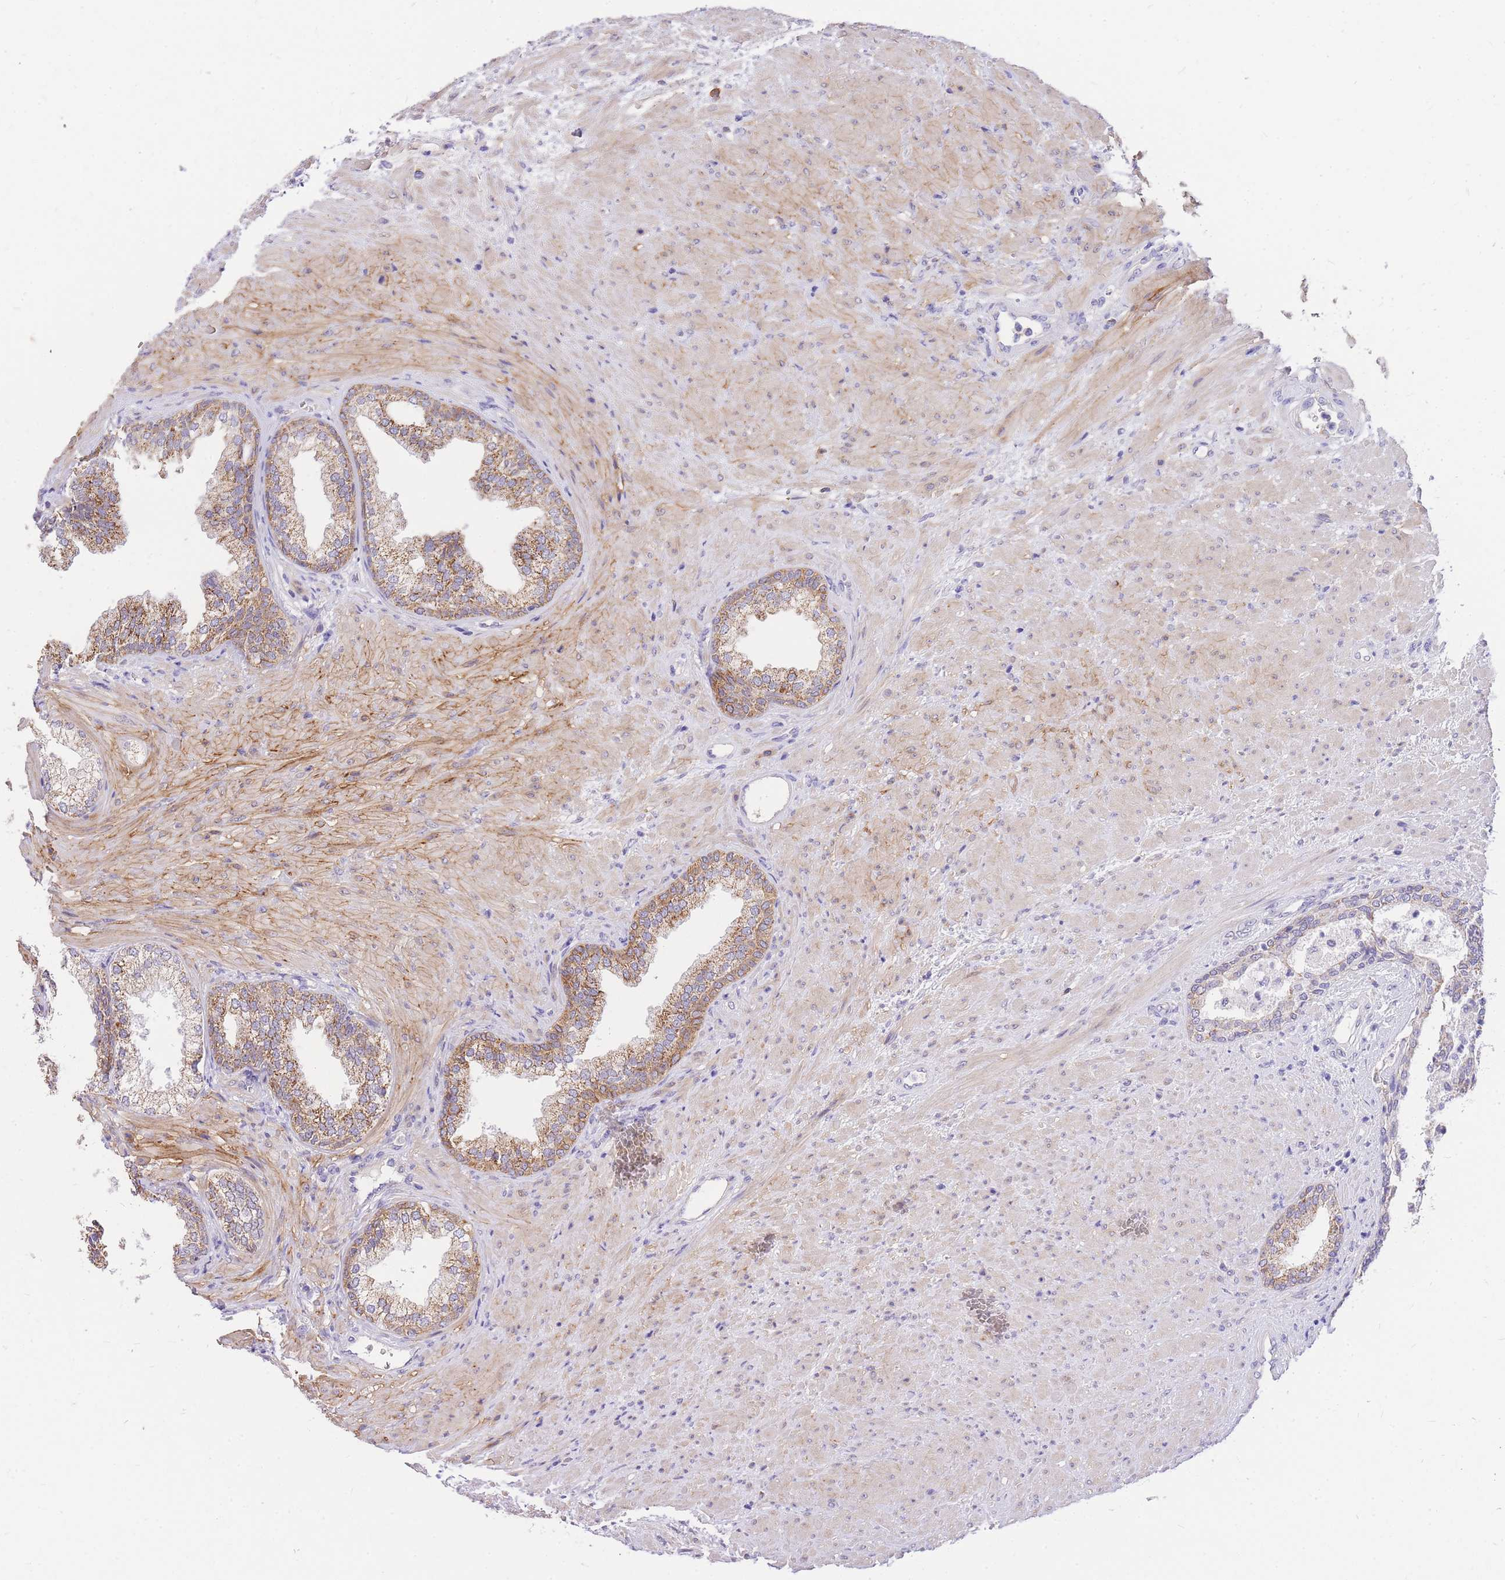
{"staining": {"intensity": "moderate", "quantity": ">75%", "location": "cytoplasmic/membranous"}, "tissue": "prostate", "cell_type": "Glandular cells", "image_type": "normal", "snomed": [{"axis": "morphology", "description": "Normal tissue, NOS"}, {"axis": "topography", "description": "Prostate"}], "caption": "This photomicrograph displays immunohistochemistry staining of unremarkable prostate, with medium moderate cytoplasmic/membranous staining in about >75% of glandular cells.", "gene": "C2orf88", "patient": {"sex": "male", "age": 76}}